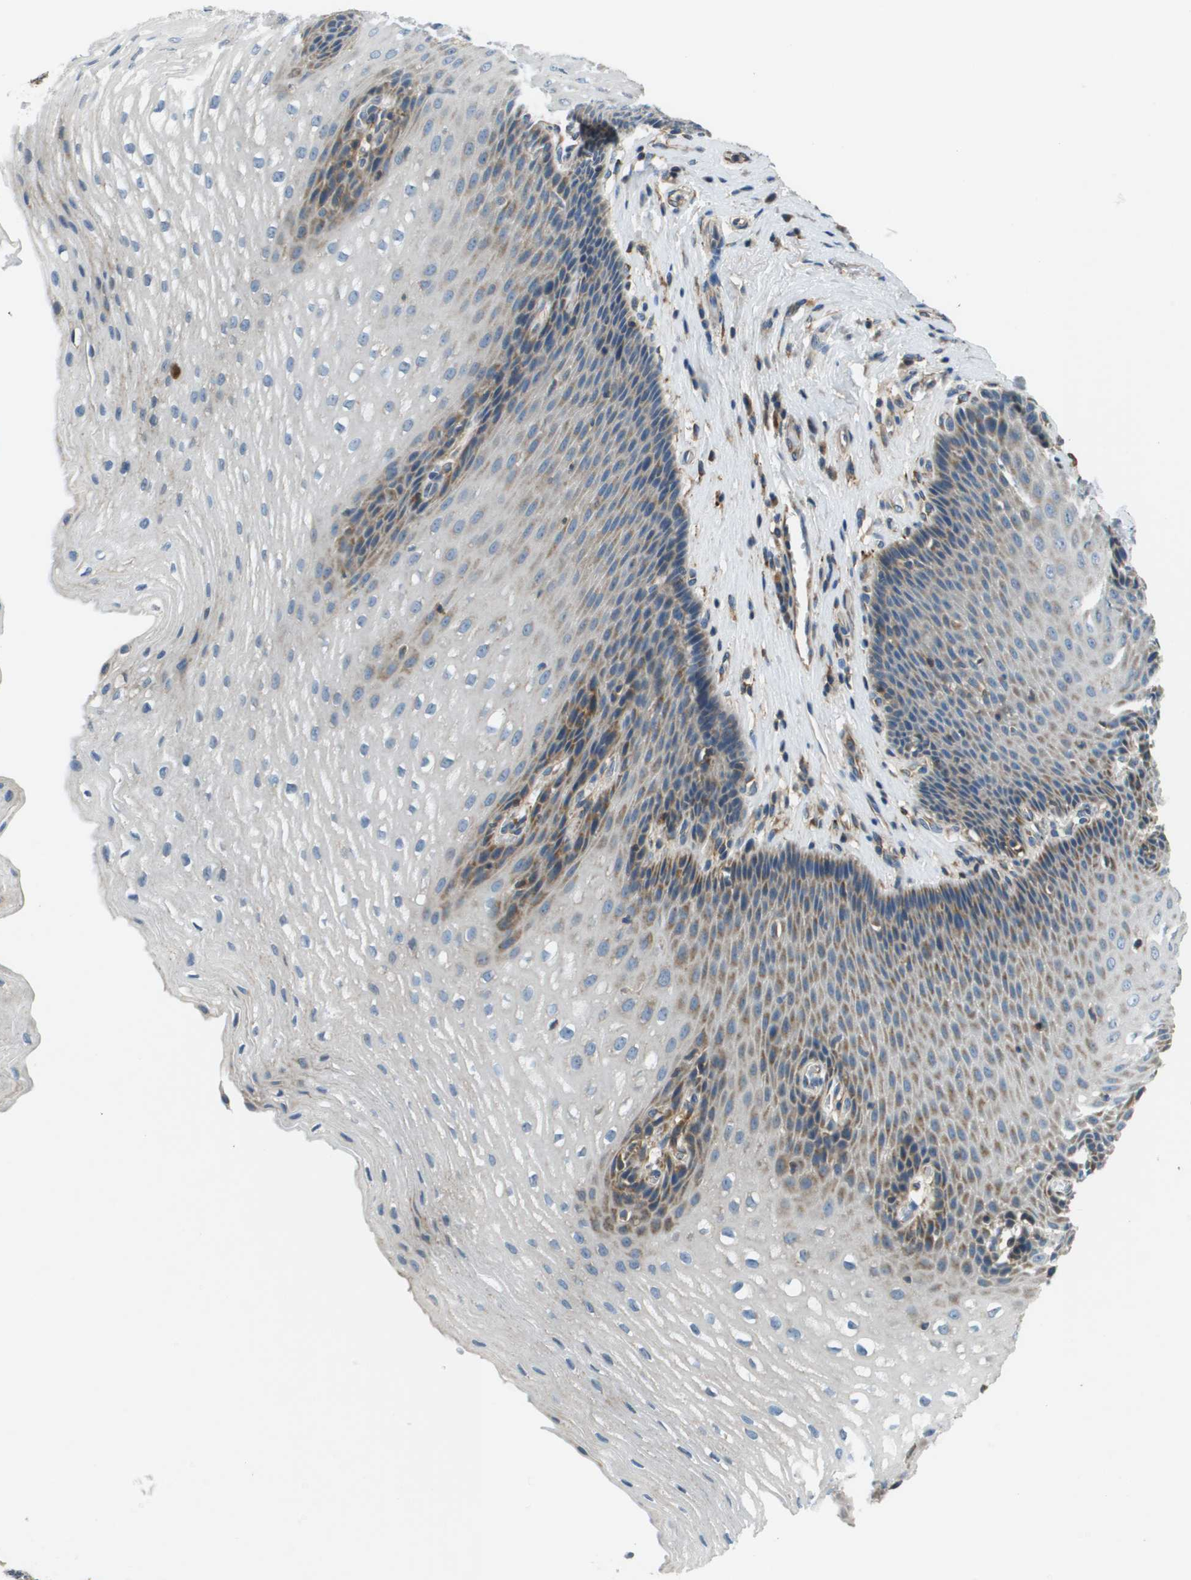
{"staining": {"intensity": "moderate", "quantity": "25%-75%", "location": "cytoplasmic/membranous"}, "tissue": "esophagus", "cell_type": "Squamous epithelial cells", "image_type": "normal", "snomed": [{"axis": "morphology", "description": "Normal tissue, NOS"}, {"axis": "topography", "description": "Esophagus"}], "caption": "This image displays IHC staining of benign esophagus, with medium moderate cytoplasmic/membranous positivity in approximately 25%-75% of squamous epithelial cells.", "gene": "SAMSN1", "patient": {"sex": "male", "age": 48}}